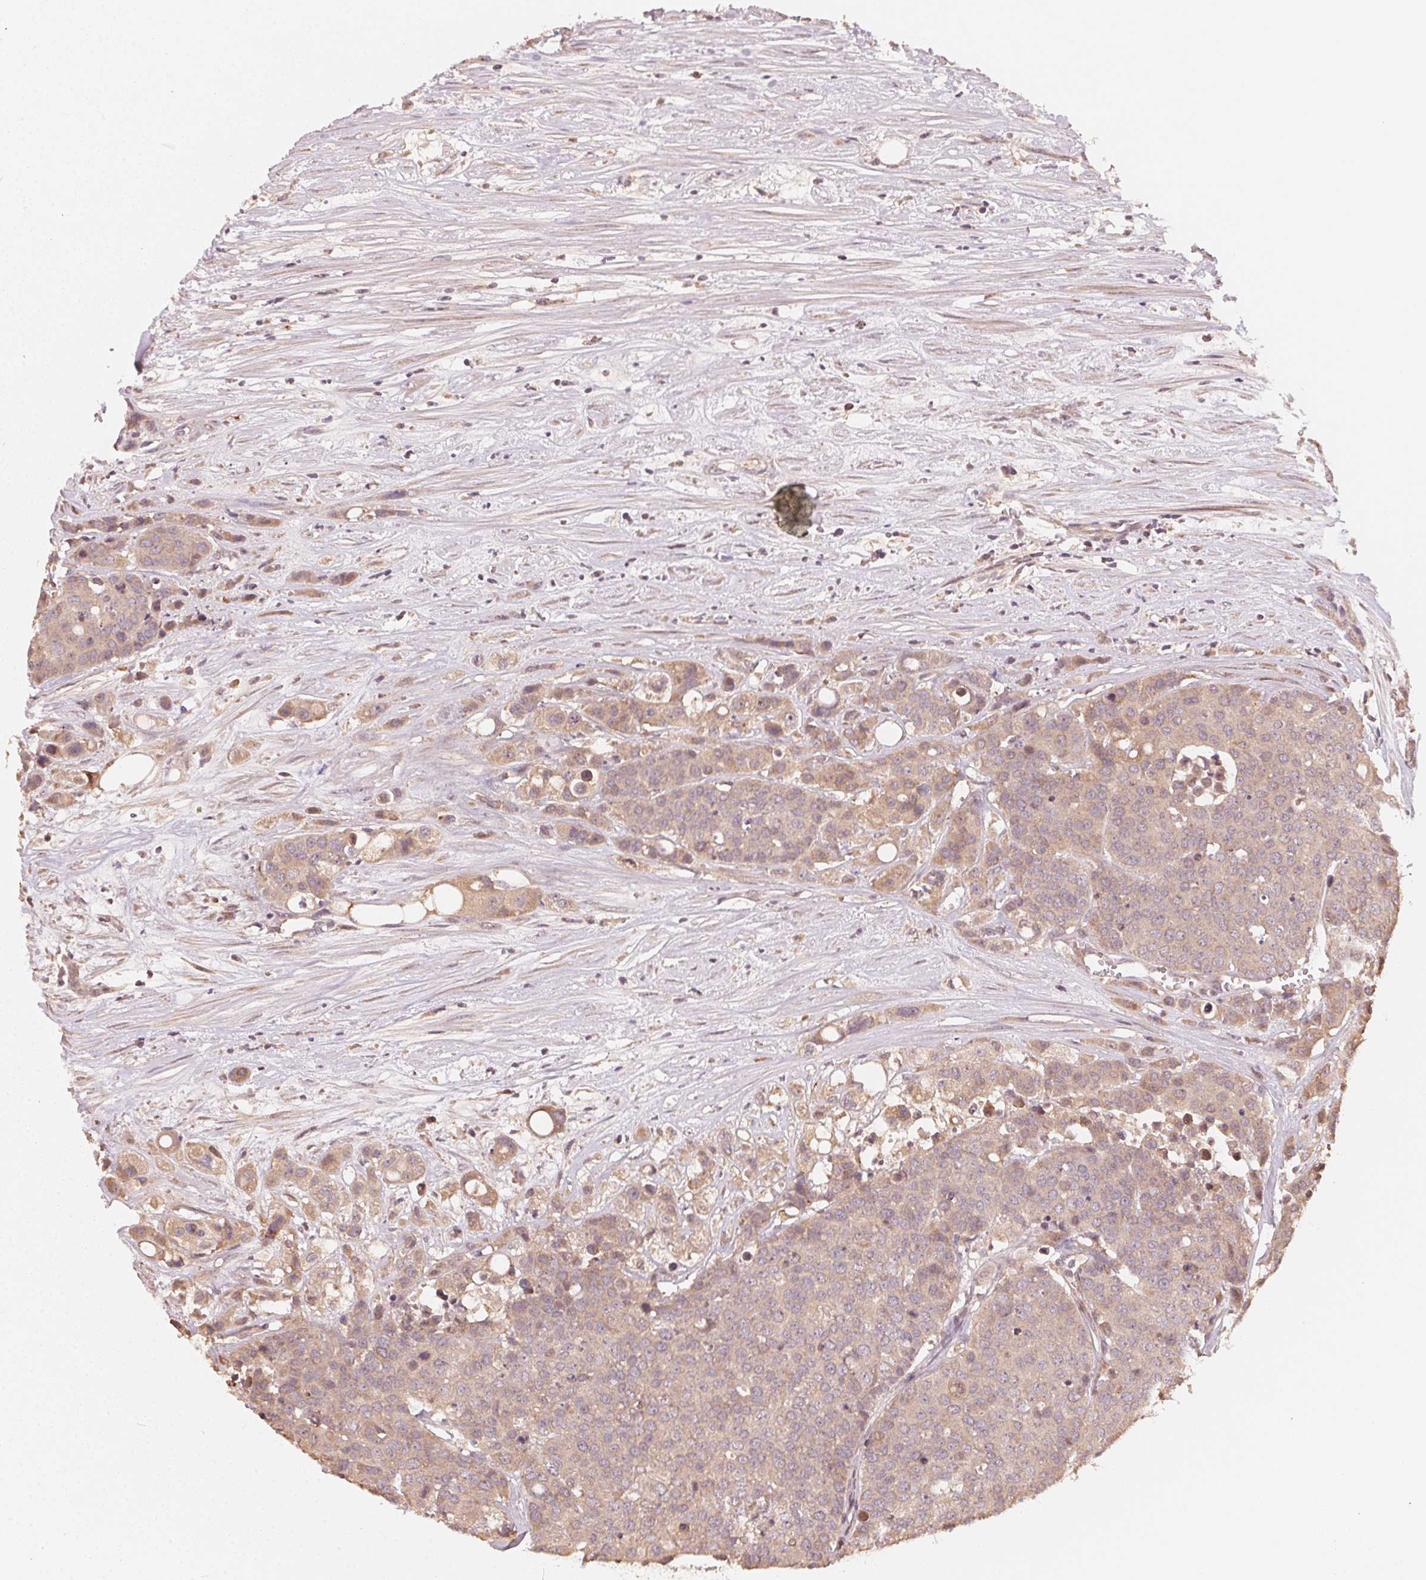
{"staining": {"intensity": "weak", "quantity": ">75%", "location": "cytoplasmic/membranous"}, "tissue": "carcinoid", "cell_type": "Tumor cells", "image_type": "cancer", "snomed": [{"axis": "morphology", "description": "Carcinoid, malignant, NOS"}, {"axis": "topography", "description": "Colon"}], "caption": "Immunohistochemistry (IHC) micrograph of human carcinoid (malignant) stained for a protein (brown), which displays low levels of weak cytoplasmic/membranous staining in about >75% of tumor cells.", "gene": "WBP2", "patient": {"sex": "male", "age": 81}}